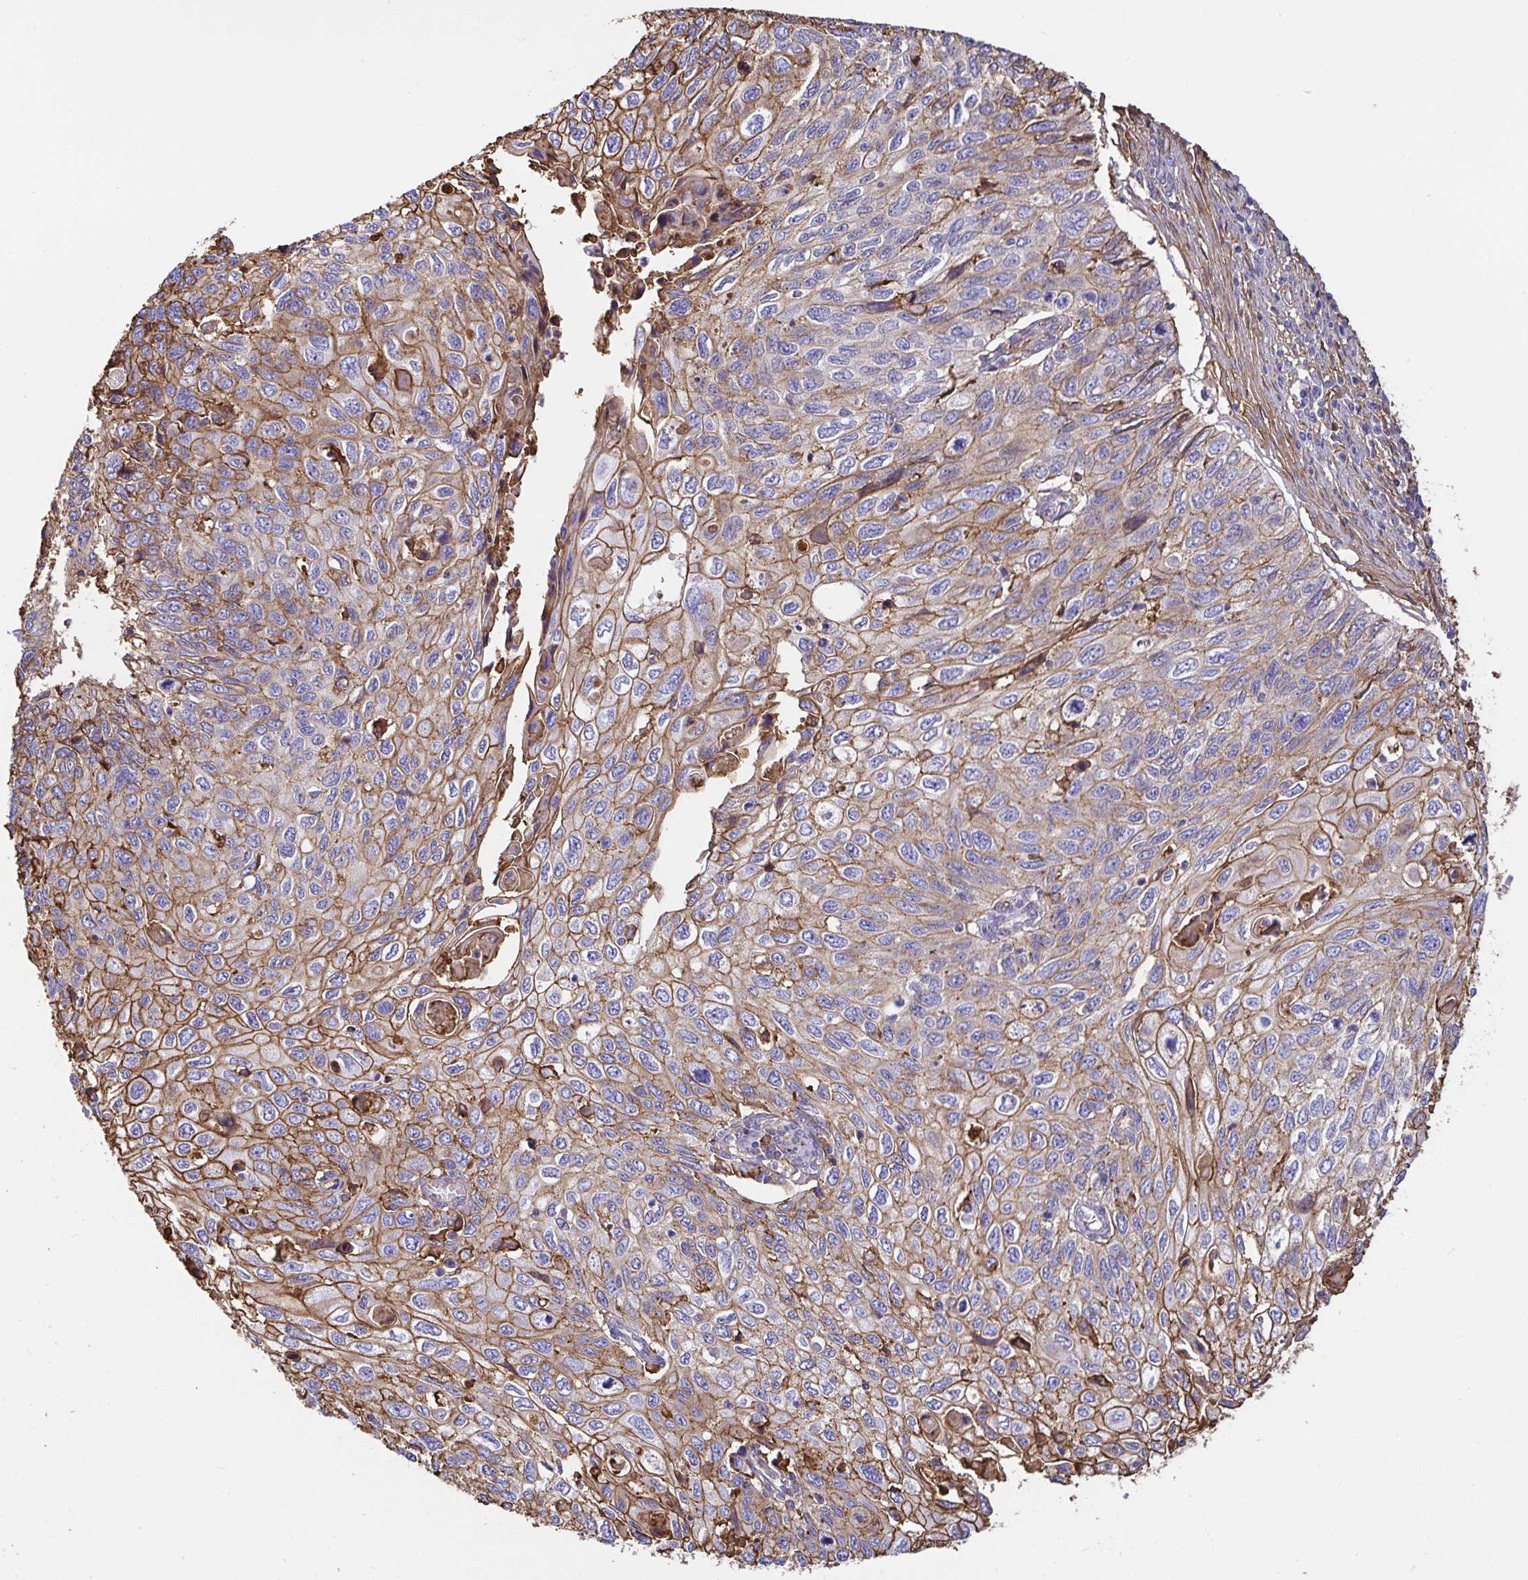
{"staining": {"intensity": "moderate", "quantity": "25%-75%", "location": "cytoplasmic/membranous"}, "tissue": "cervical cancer", "cell_type": "Tumor cells", "image_type": "cancer", "snomed": [{"axis": "morphology", "description": "Squamous cell carcinoma, NOS"}, {"axis": "topography", "description": "Cervix"}], "caption": "Tumor cells demonstrate medium levels of moderate cytoplasmic/membranous positivity in approximately 25%-75% of cells in human cervical cancer.", "gene": "ANXA2", "patient": {"sex": "female", "age": 70}}